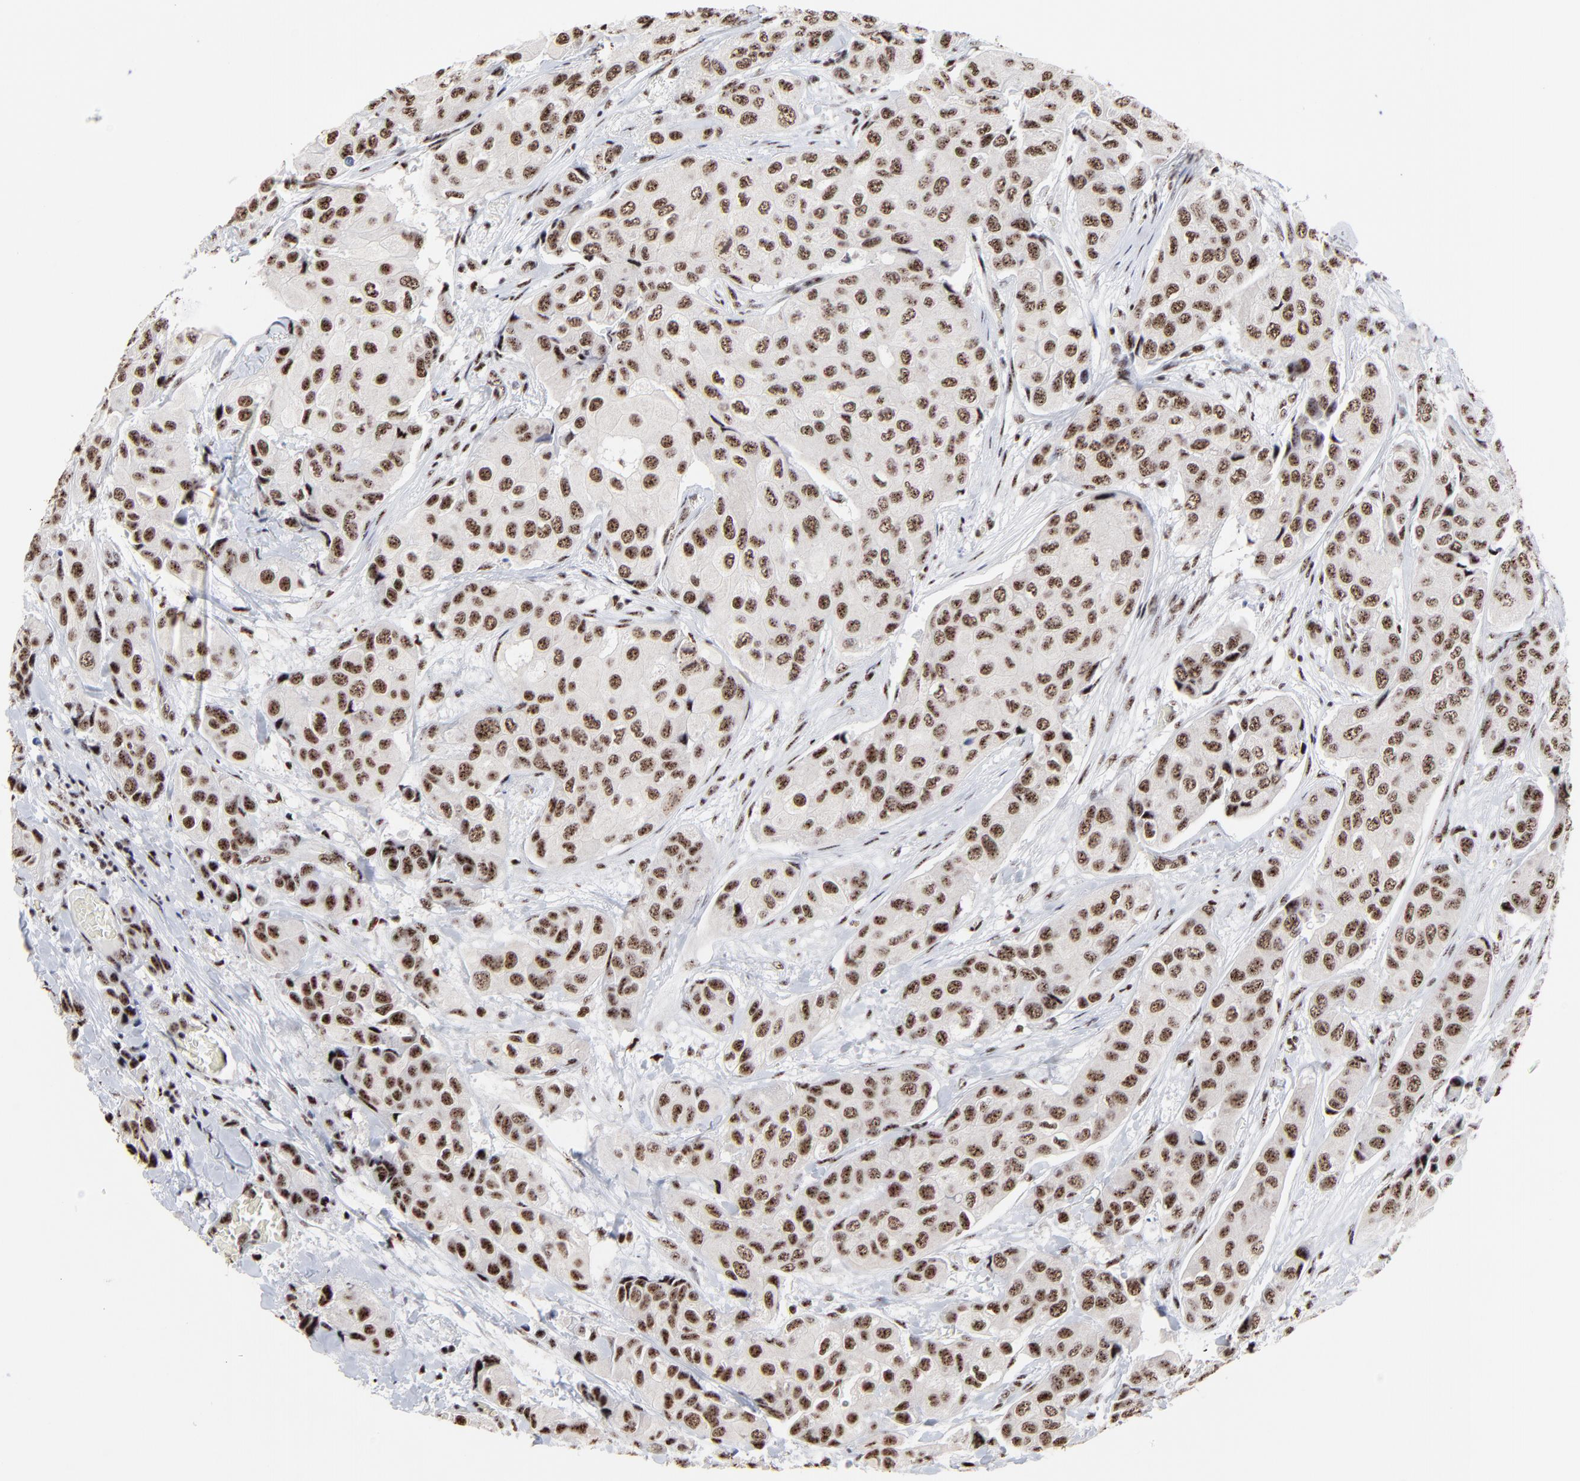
{"staining": {"intensity": "moderate", "quantity": ">75%", "location": "nuclear"}, "tissue": "breast cancer", "cell_type": "Tumor cells", "image_type": "cancer", "snomed": [{"axis": "morphology", "description": "Duct carcinoma"}, {"axis": "topography", "description": "Breast"}], "caption": "Immunohistochemistry (DAB (3,3'-diaminobenzidine)) staining of human breast cancer reveals moderate nuclear protein expression in approximately >75% of tumor cells. (DAB = brown stain, brightfield microscopy at high magnification).", "gene": "MBD4", "patient": {"sex": "female", "age": 68}}